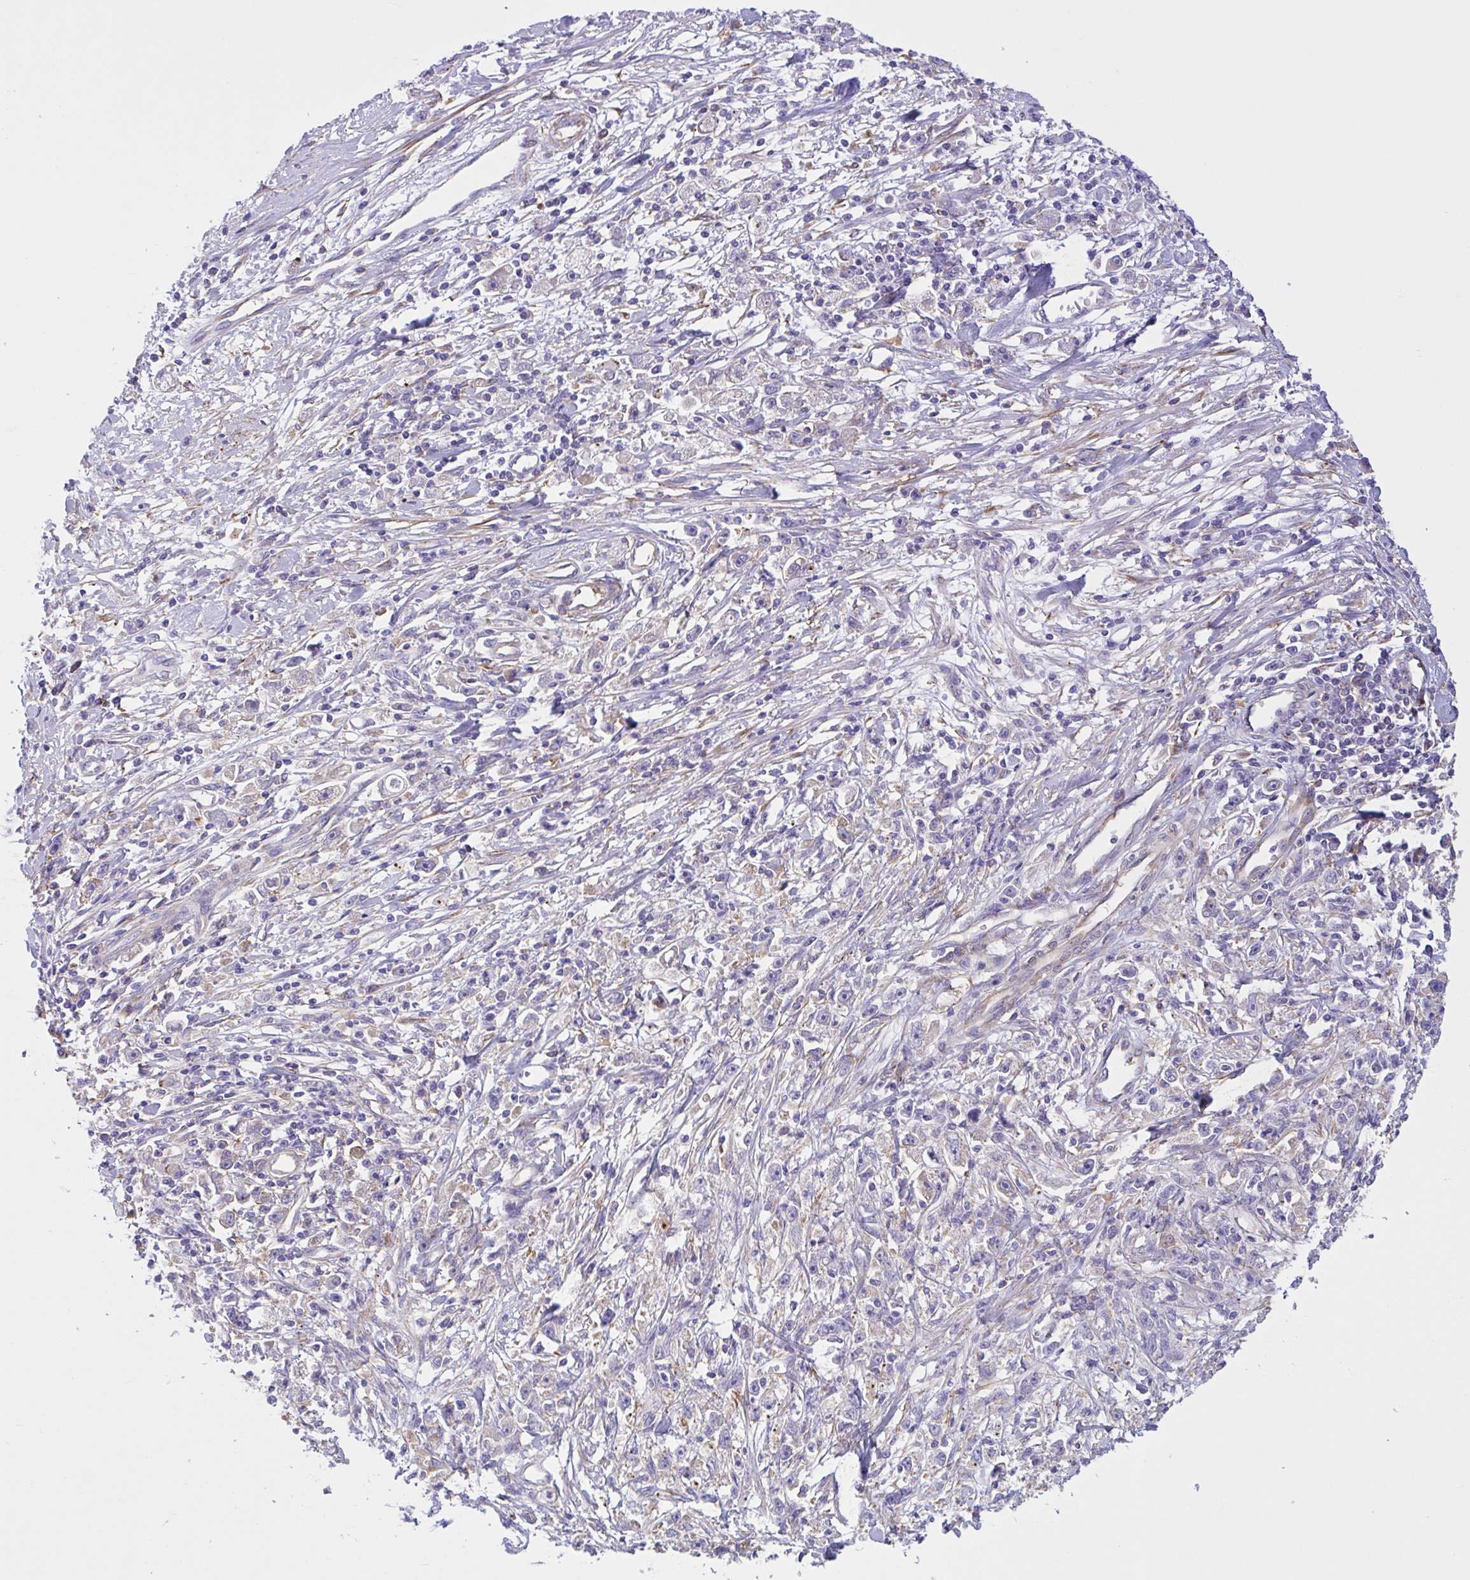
{"staining": {"intensity": "negative", "quantity": "none", "location": "none"}, "tissue": "stomach cancer", "cell_type": "Tumor cells", "image_type": "cancer", "snomed": [{"axis": "morphology", "description": "Adenocarcinoma, NOS"}, {"axis": "topography", "description": "Stomach"}], "caption": "A high-resolution histopathology image shows immunohistochemistry (IHC) staining of stomach cancer, which shows no significant positivity in tumor cells. (Immunohistochemistry, brightfield microscopy, high magnification).", "gene": "OR51M1", "patient": {"sex": "female", "age": 59}}